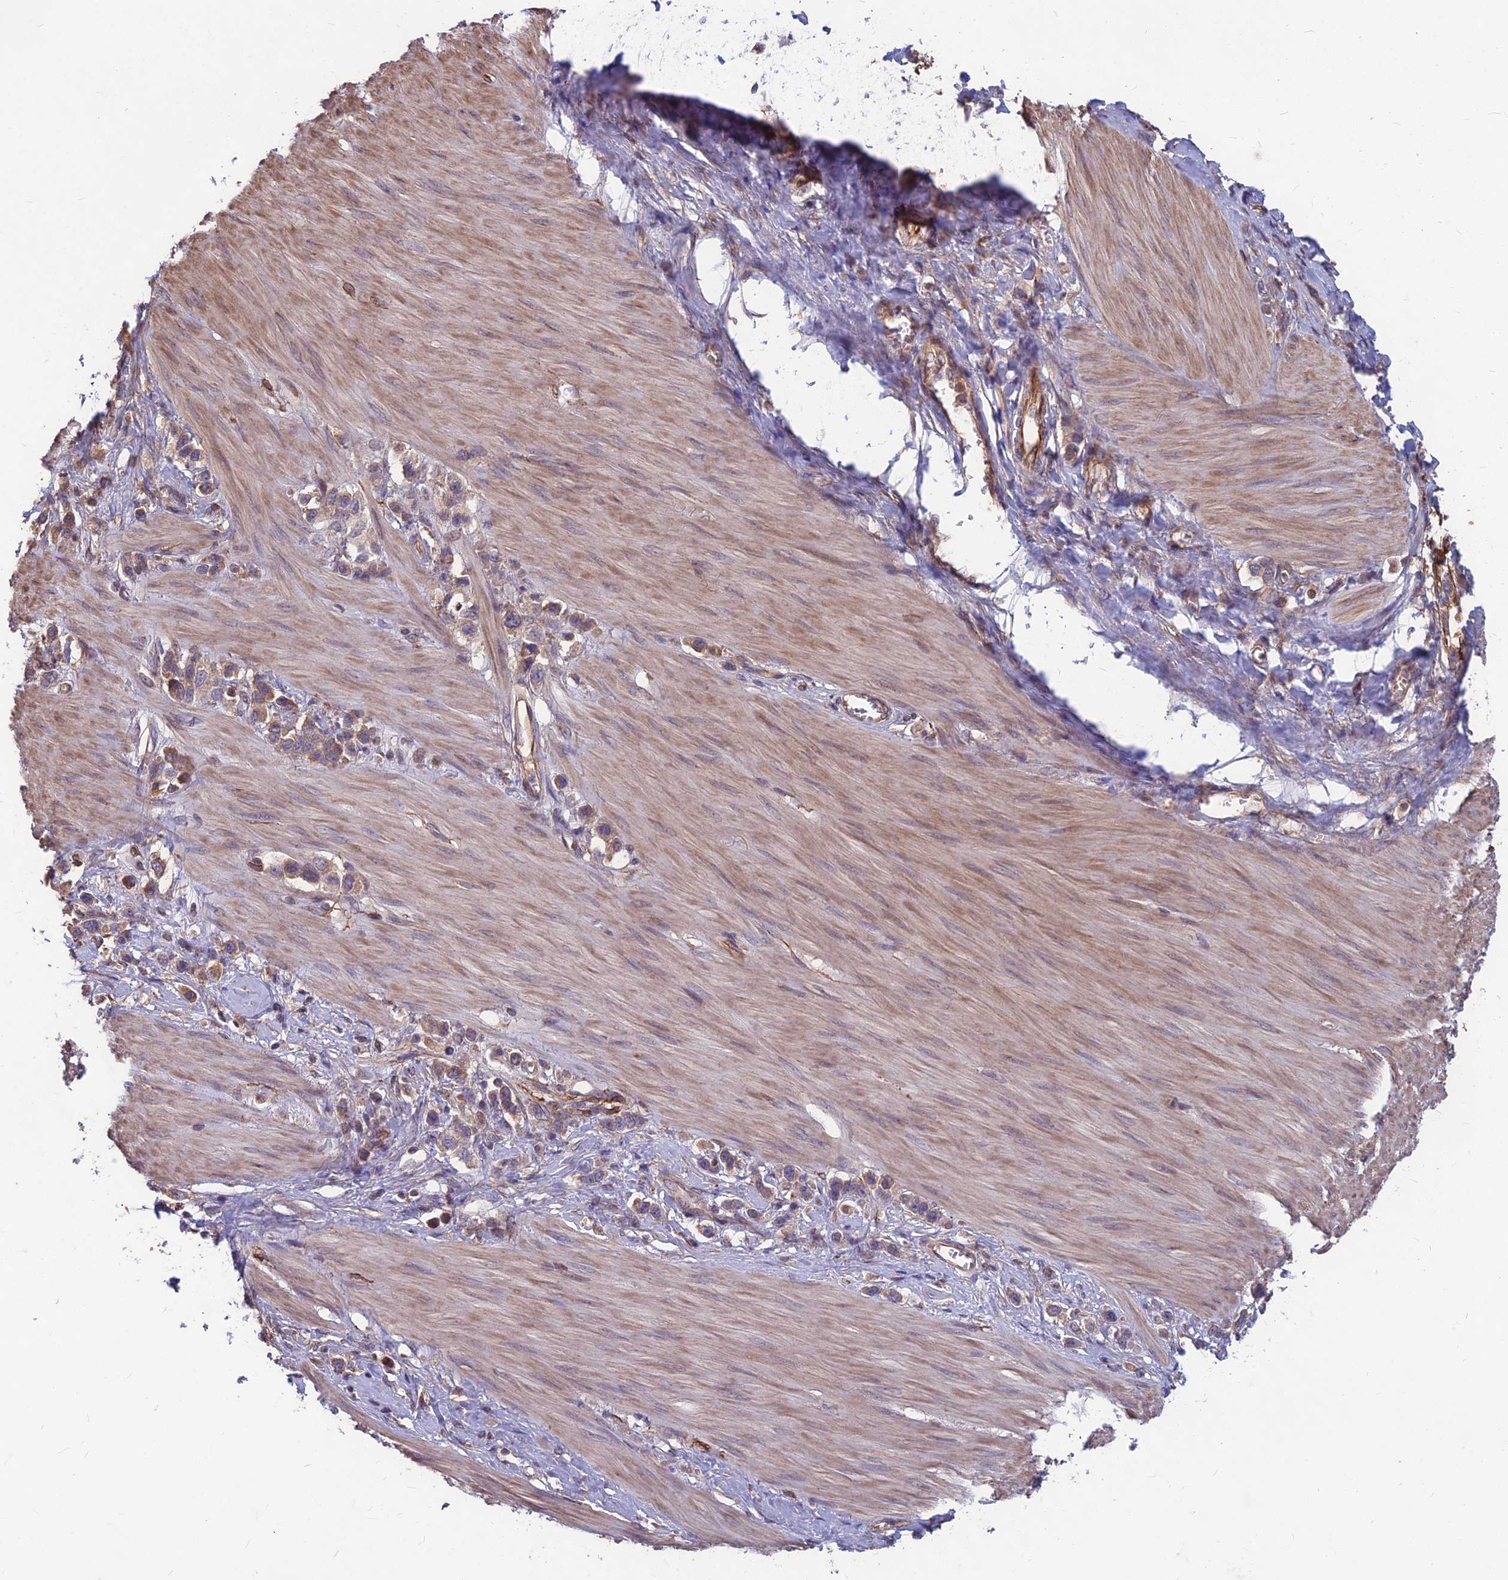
{"staining": {"intensity": "moderate", "quantity": "25%-75%", "location": "cytoplasmic/membranous"}, "tissue": "stomach cancer", "cell_type": "Tumor cells", "image_type": "cancer", "snomed": [{"axis": "morphology", "description": "Adenocarcinoma, NOS"}, {"axis": "topography", "description": "Stomach"}], "caption": "Human adenocarcinoma (stomach) stained with a protein marker demonstrates moderate staining in tumor cells.", "gene": "LSM6", "patient": {"sex": "female", "age": 65}}